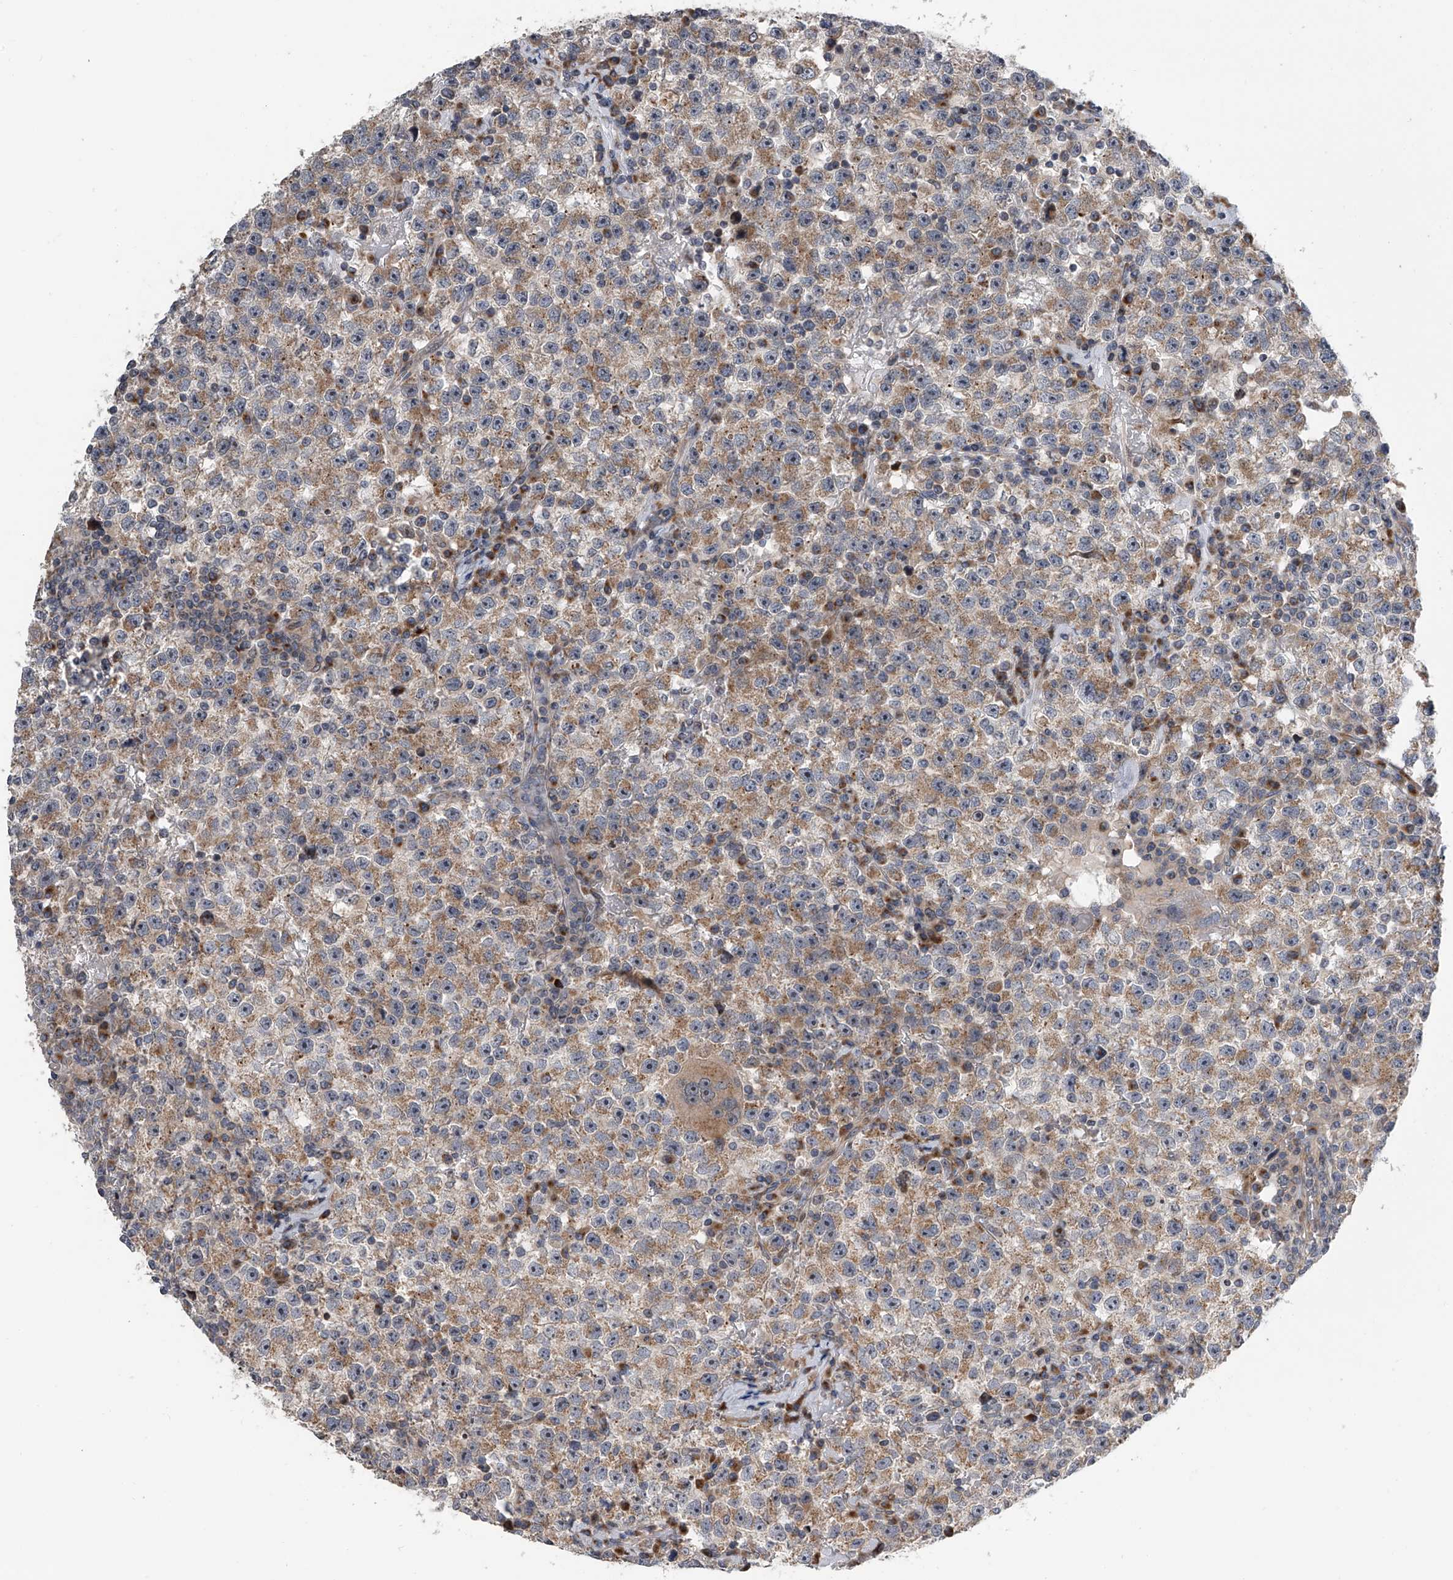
{"staining": {"intensity": "moderate", "quantity": ">75%", "location": "cytoplasmic/membranous"}, "tissue": "testis cancer", "cell_type": "Tumor cells", "image_type": "cancer", "snomed": [{"axis": "morphology", "description": "Seminoma, NOS"}, {"axis": "topography", "description": "Testis"}], "caption": "Protein expression analysis of testis cancer (seminoma) reveals moderate cytoplasmic/membranous positivity in about >75% of tumor cells. (DAB = brown stain, brightfield microscopy at high magnification).", "gene": "DLGAP2", "patient": {"sex": "male", "age": 22}}